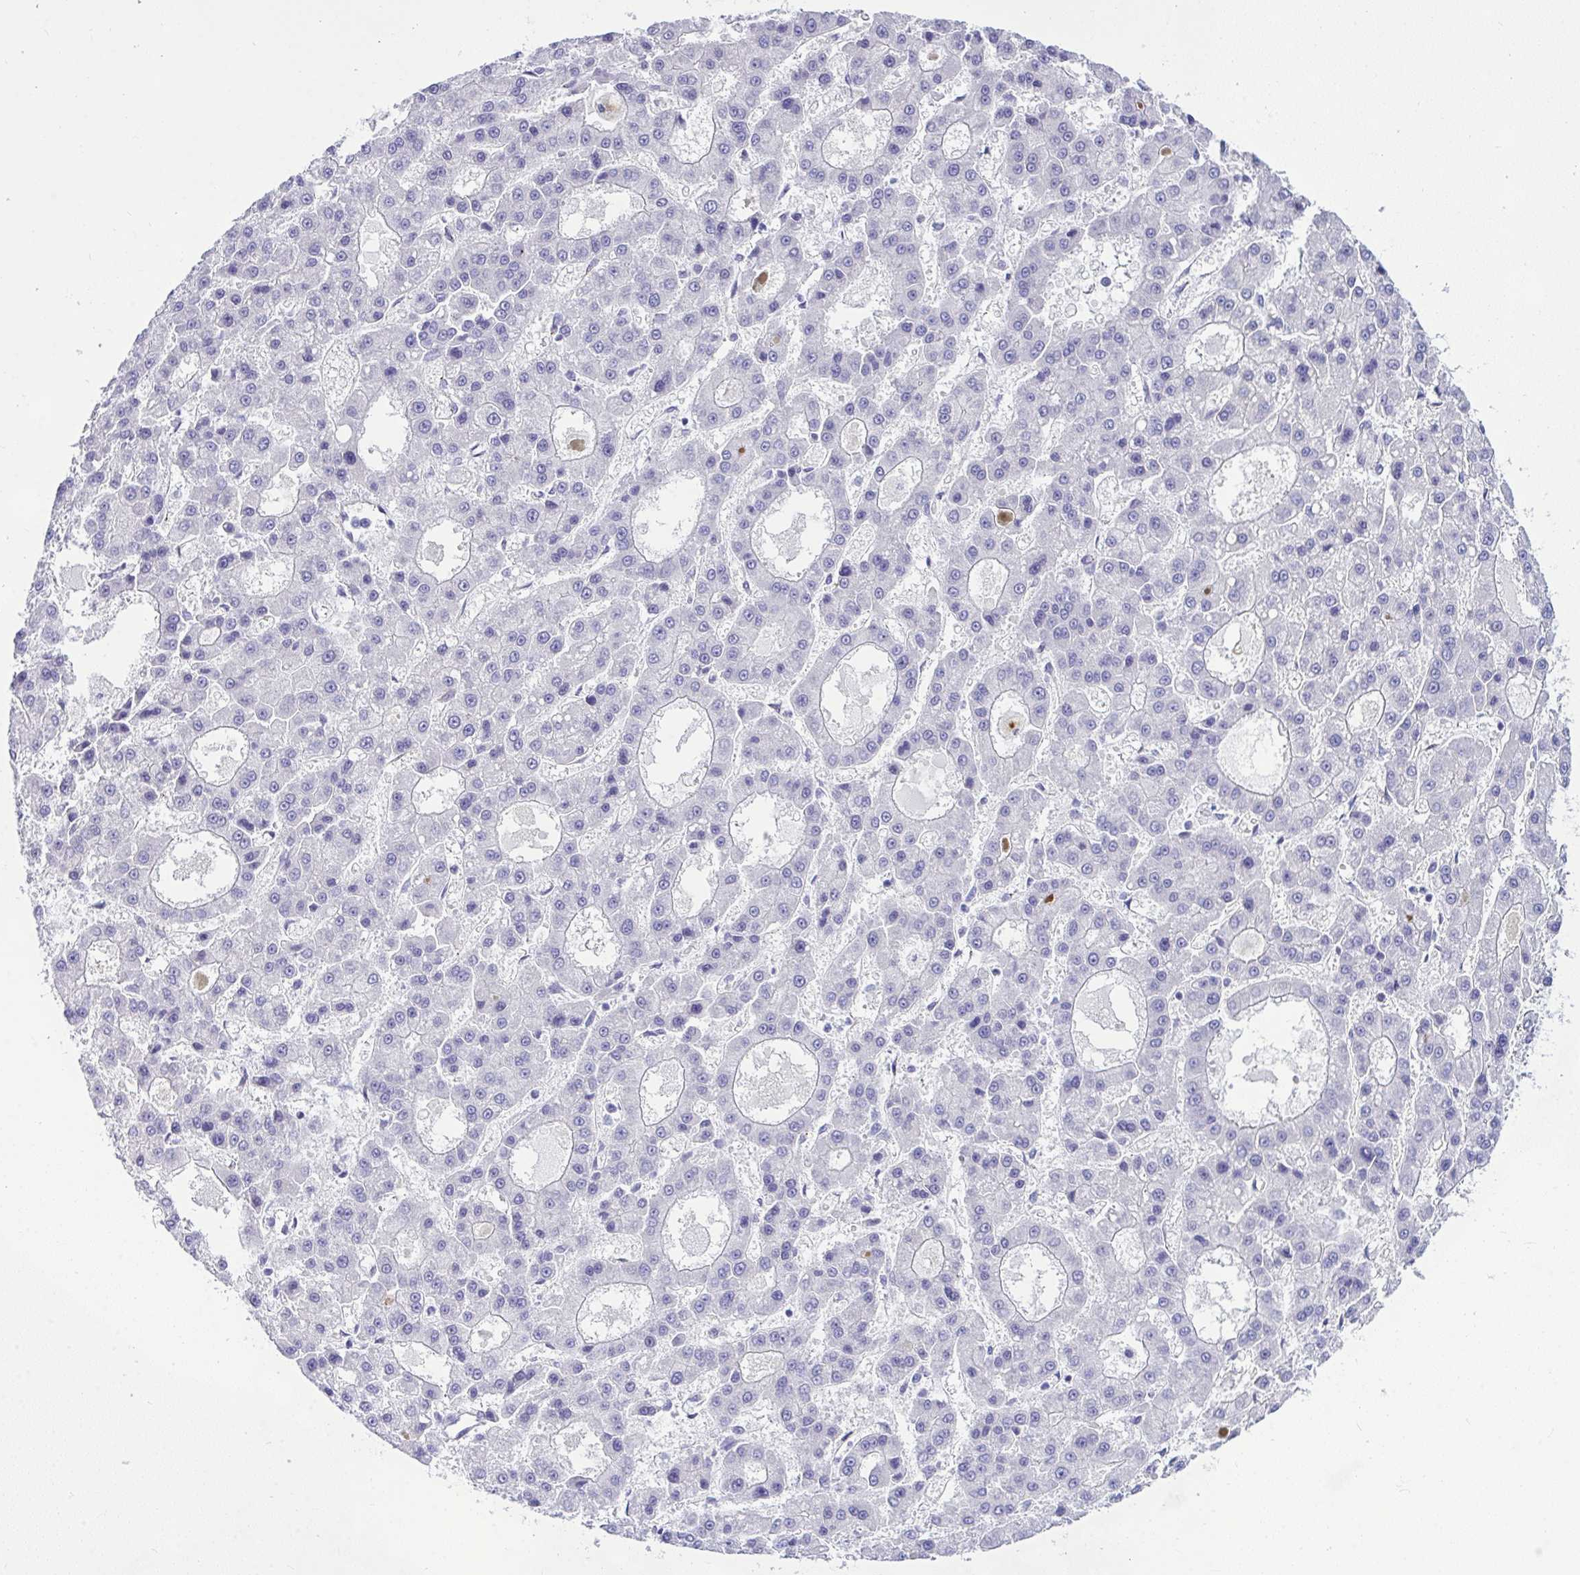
{"staining": {"intensity": "negative", "quantity": "none", "location": "none"}, "tissue": "liver cancer", "cell_type": "Tumor cells", "image_type": "cancer", "snomed": [{"axis": "morphology", "description": "Carcinoma, Hepatocellular, NOS"}, {"axis": "topography", "description": "Liver"}], "caption": "A high-resolution image shows IHC staining of hepatocellular carcinoma (liver), which demonstrates no significant staining in tumor cells.", "gene": "NFXL1", "patient": {"sex": "male", "age": 70}}